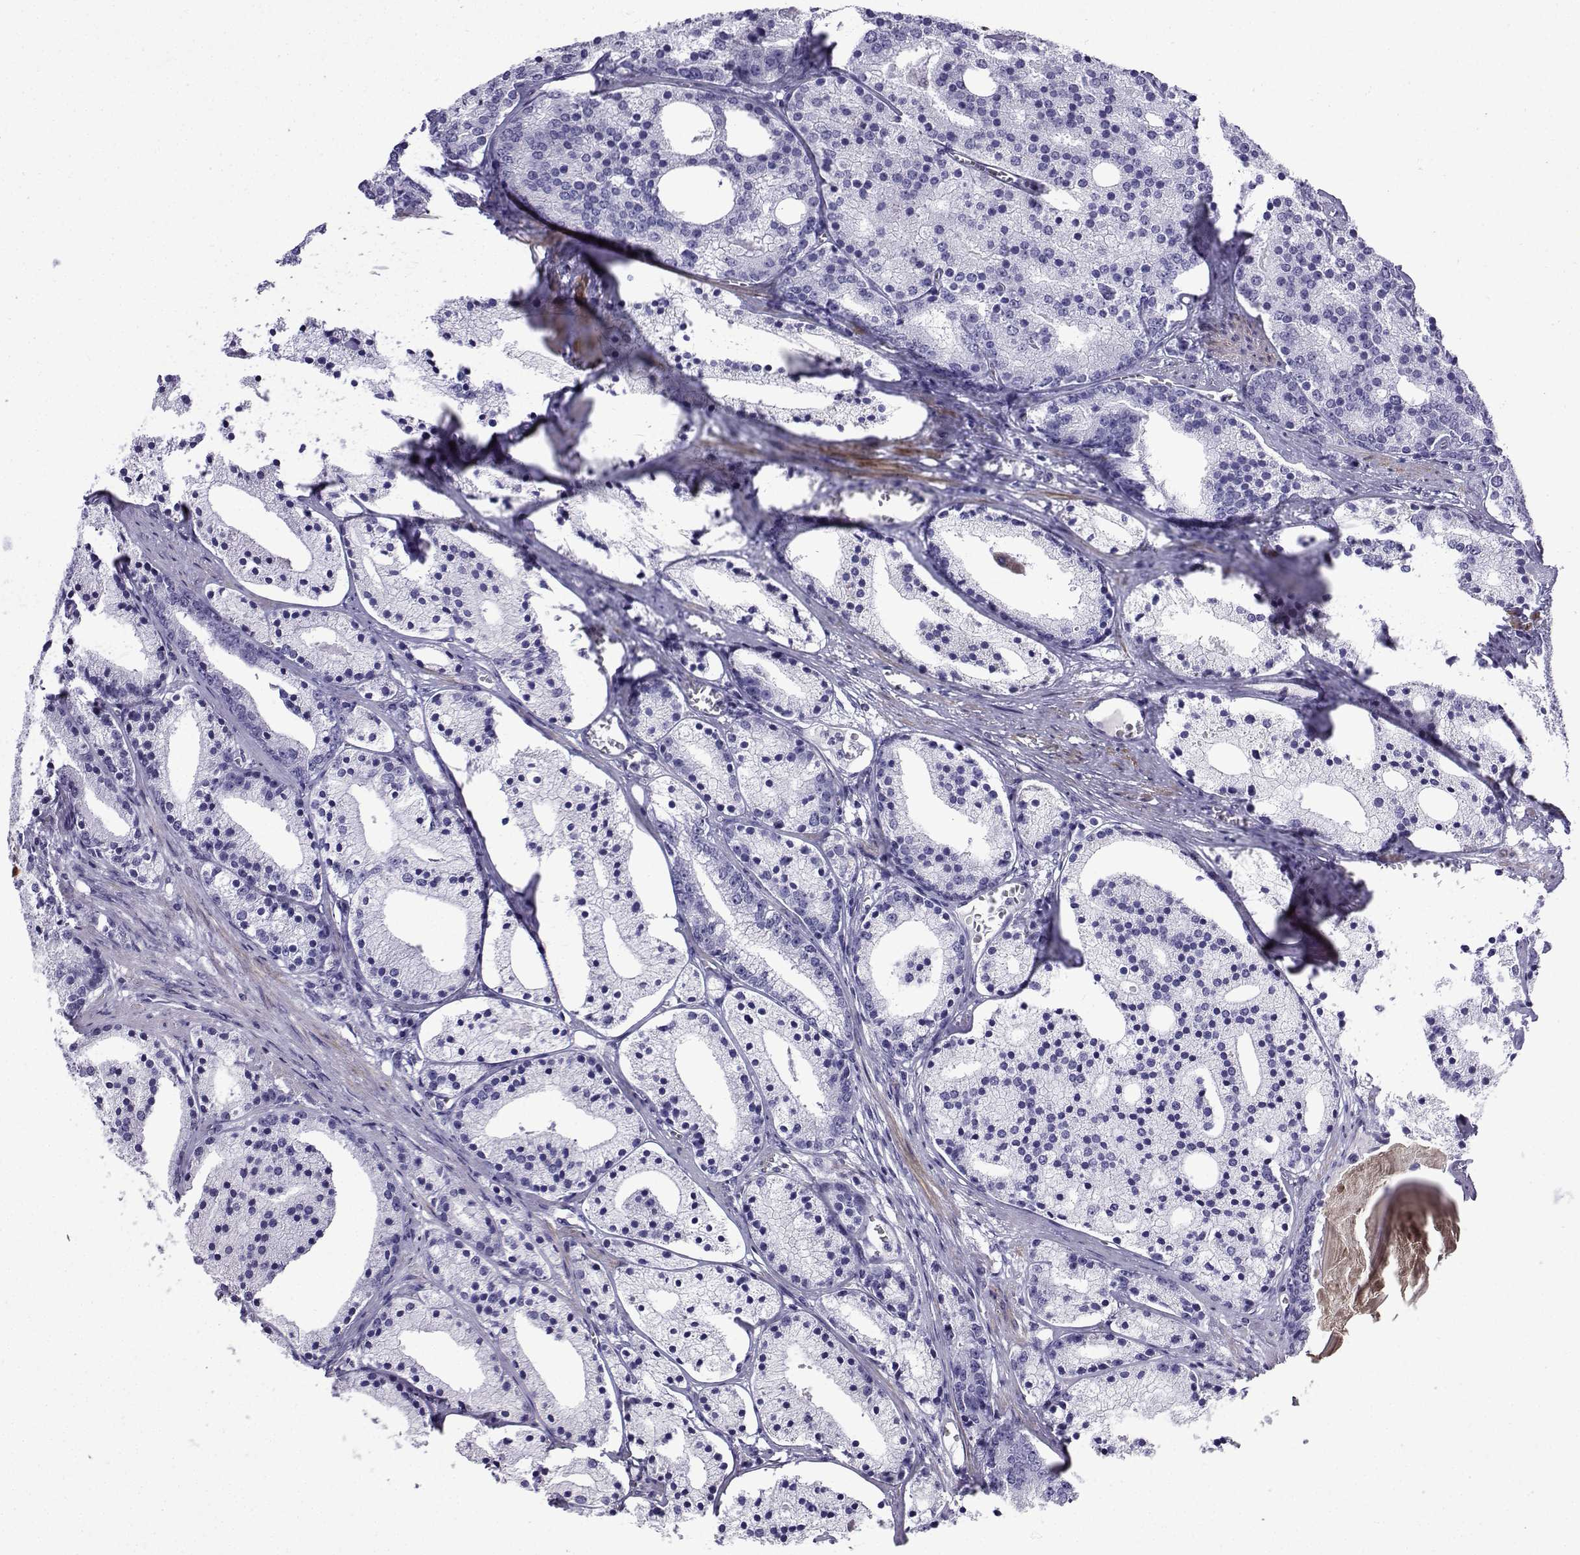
{"staining": {"intensity": "negative", "quantity": "none", "location": "none"}, "tissue": "prostate cancer", "cell_type": "Tumor cells", "image_type": "cancer", "snomed": [{"axis": "morphology", "description": "Adenocarcinoma, NOS"}, {"axis": "topography", "description": "Prostate"}], "caption": "An image of human prostate cancer (adenocarcinoma) is negative for staining in tumor cells.", "gene": "KCNF1", "patient": {"sex": "male", "age": 69}}